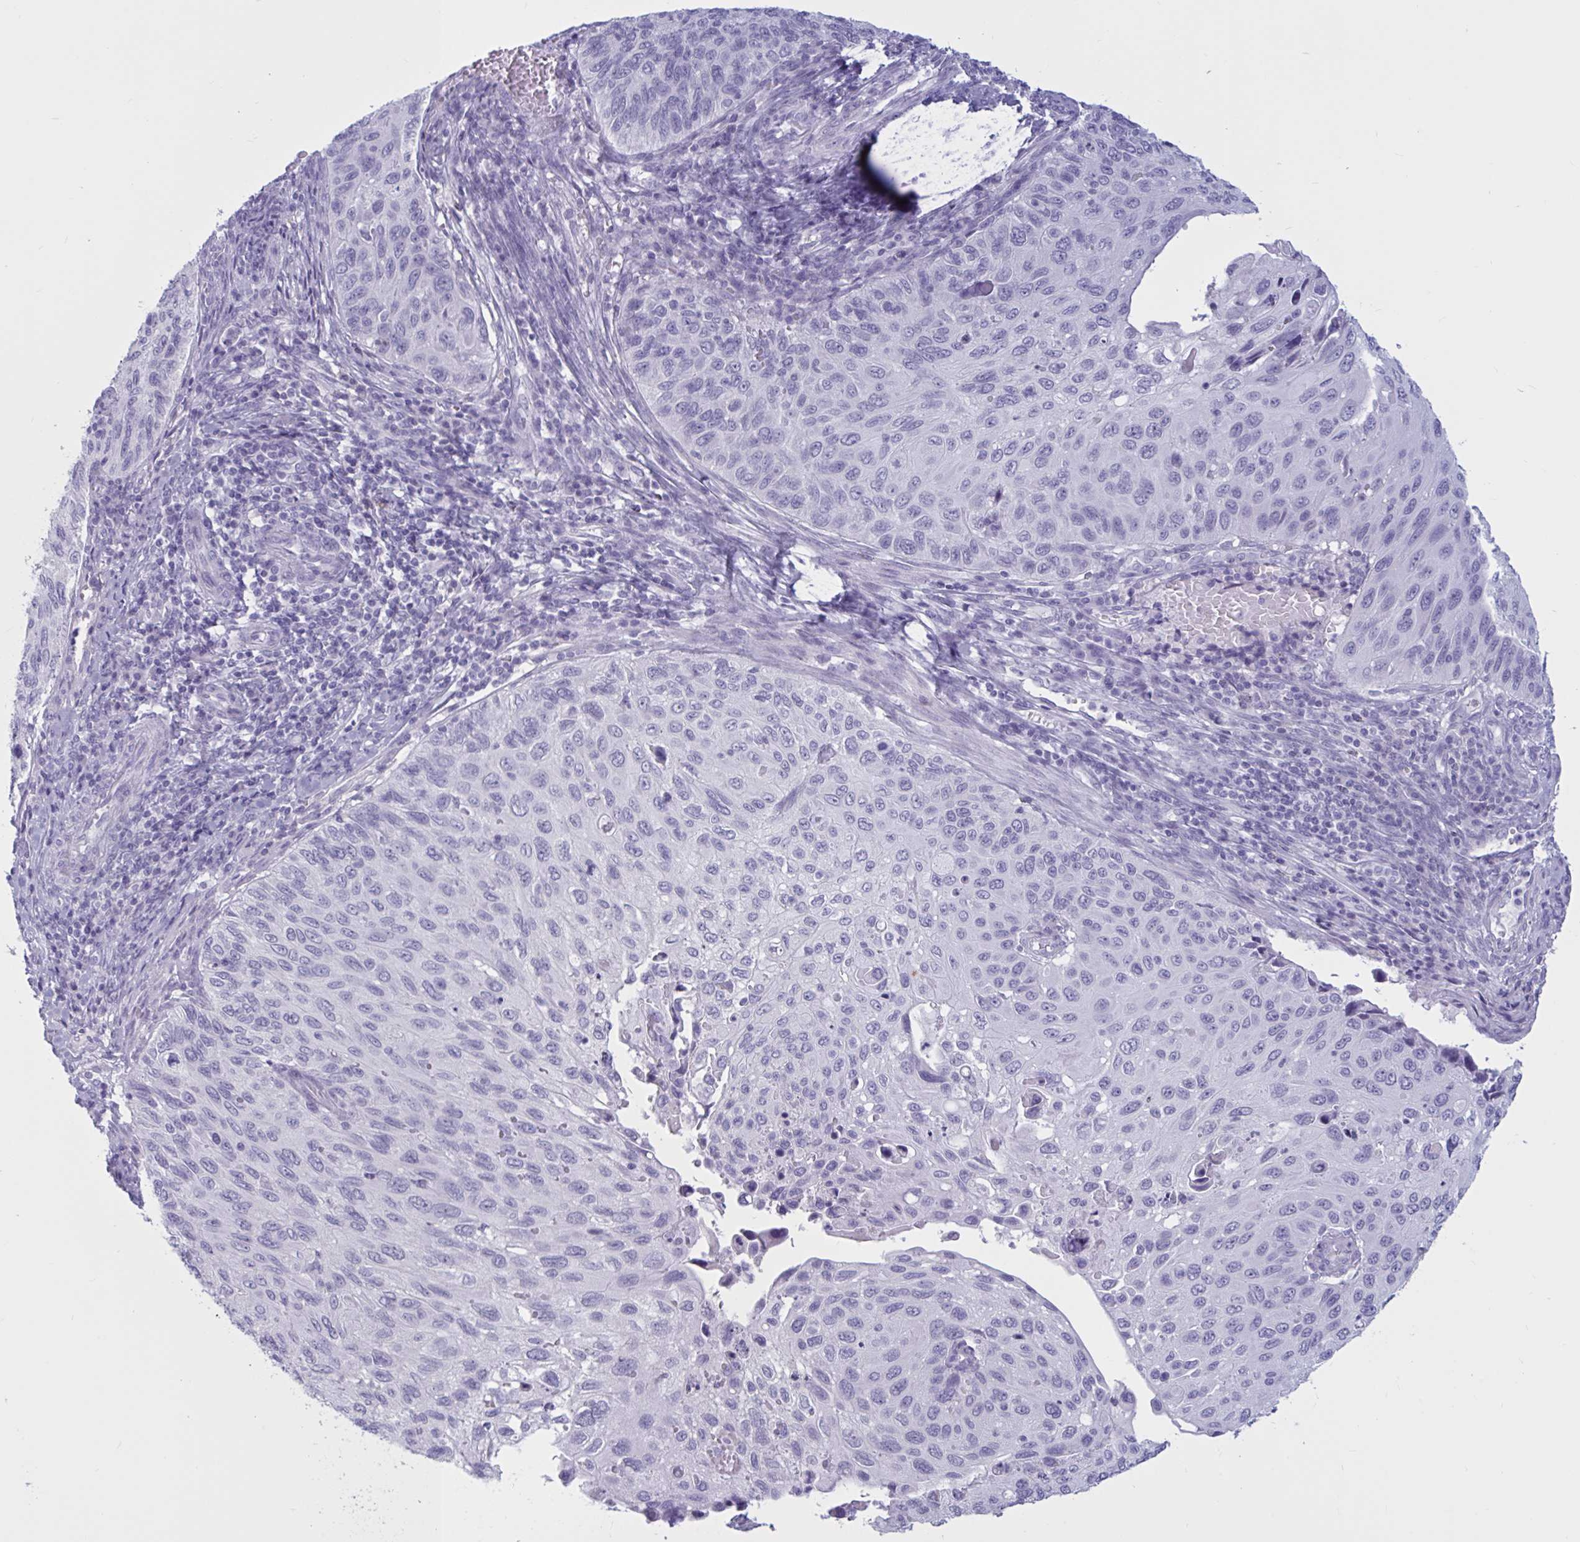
{"staining": {"intensity": "negative", "quantity": "none", "location": "none"}, "tissue": "cervical cancer", "cell_type": "Tumor cells", "image_type": "cancer", "snomed": [{"axis": "morphology", "description": "Squamous cell carcinoma, NOS"}, {"axis": "topography", "description": "Cervix"}], "caption": "The micrograph exhibits no staining of tumor cells in cervical cancer.", "gene": "BBS10", "patient": {"sex": "female", "age": 70}}